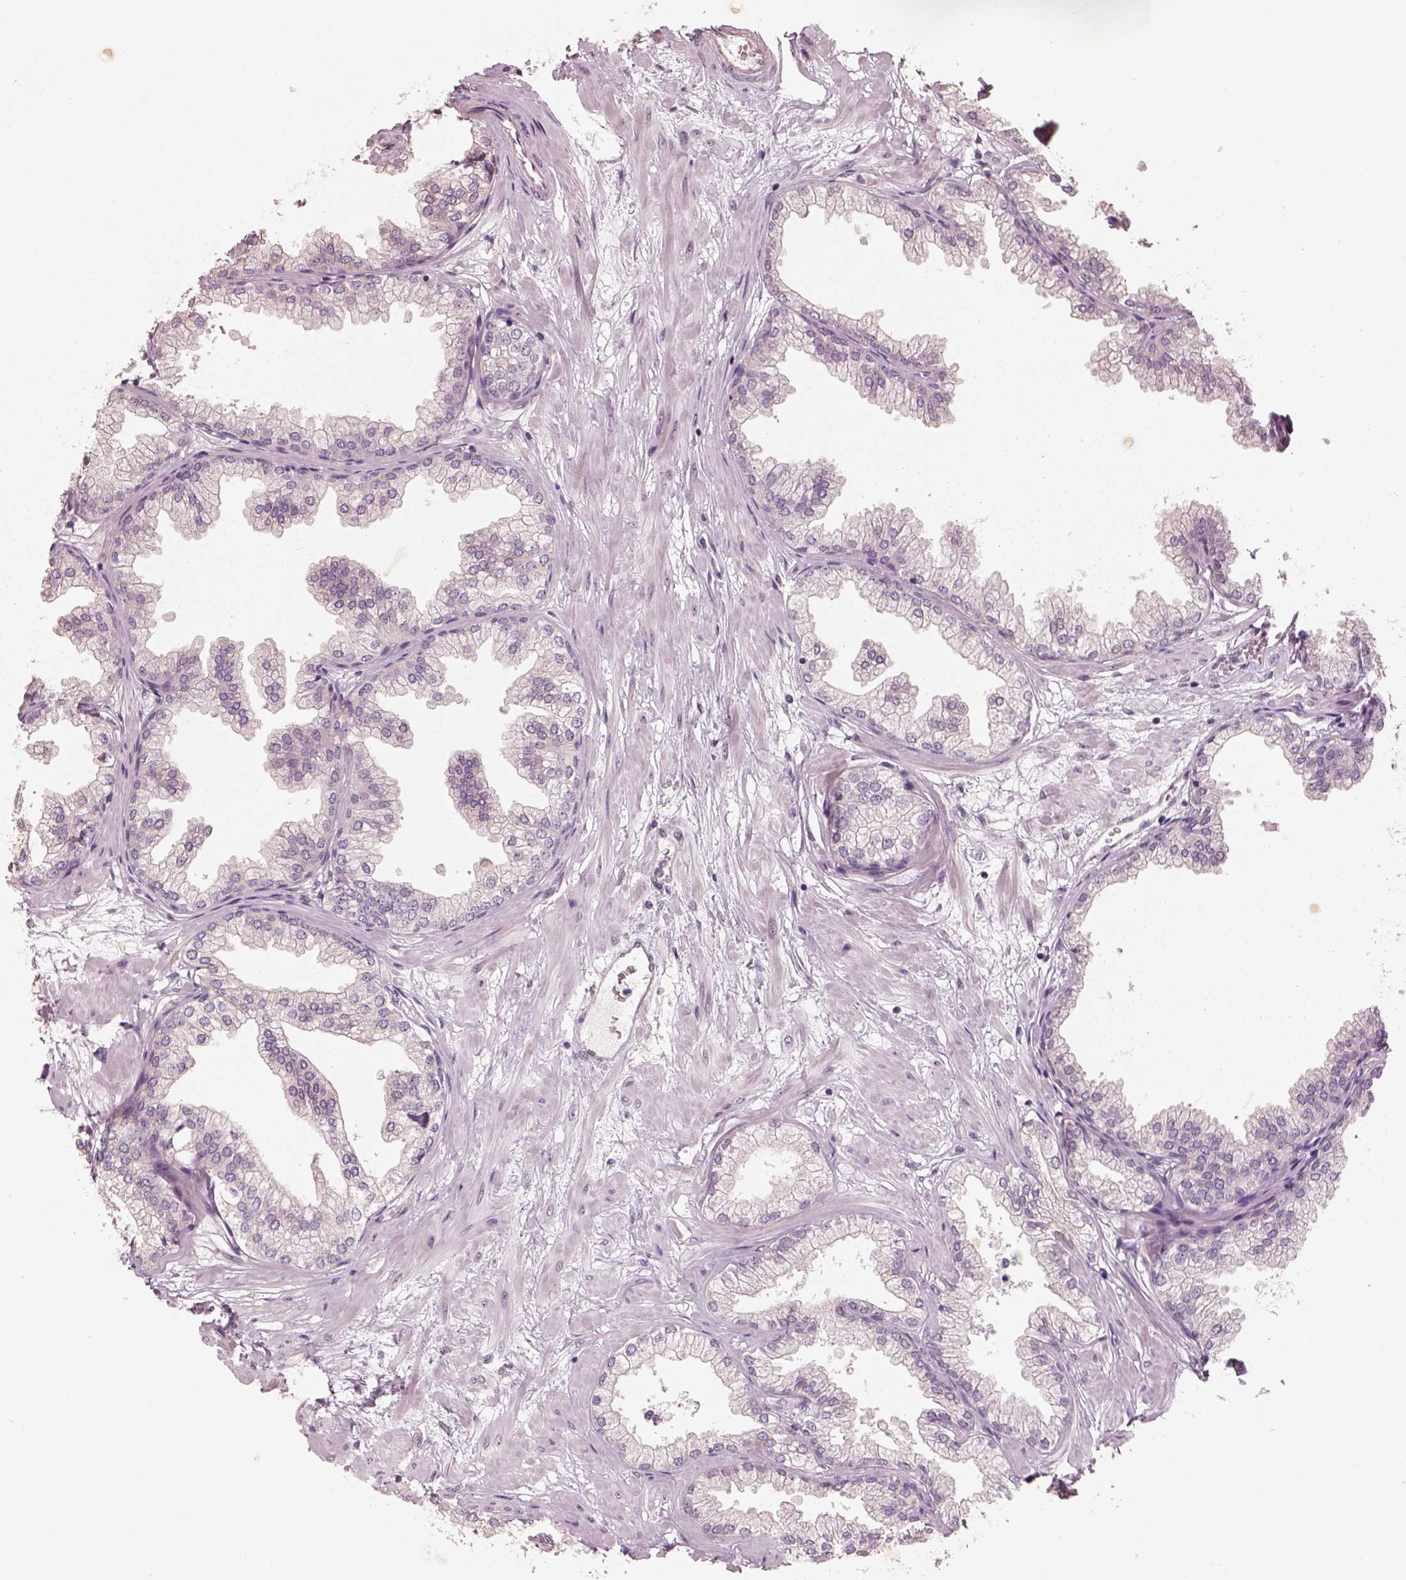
{"staining": {"intensity": "negative", "quantity": "none", "location": "none"}, "tissue": "prostate", "cell_type": "Glandular cells", "image_type": "normal", "snomed": [{"axis": "morphology", "description": "Normal tissue, NOS"}, {"axis": "topography", "description": "Prostate"}], "caption": "High magnification brightfield microscopy of unremarkable prostate stained with DAB (3,3'-diaminobenzidine) (brown) and counterstained with hematoxylin (blue): glandular cells show no significant positivity. The staining was performed using DAB to visualize the protein expression in brown, while the nuclei were stained in blue with hematoxylin (Magnification: 20x).", "gene": "CDS1", "patient": {"sex": "male", "age": 37}}